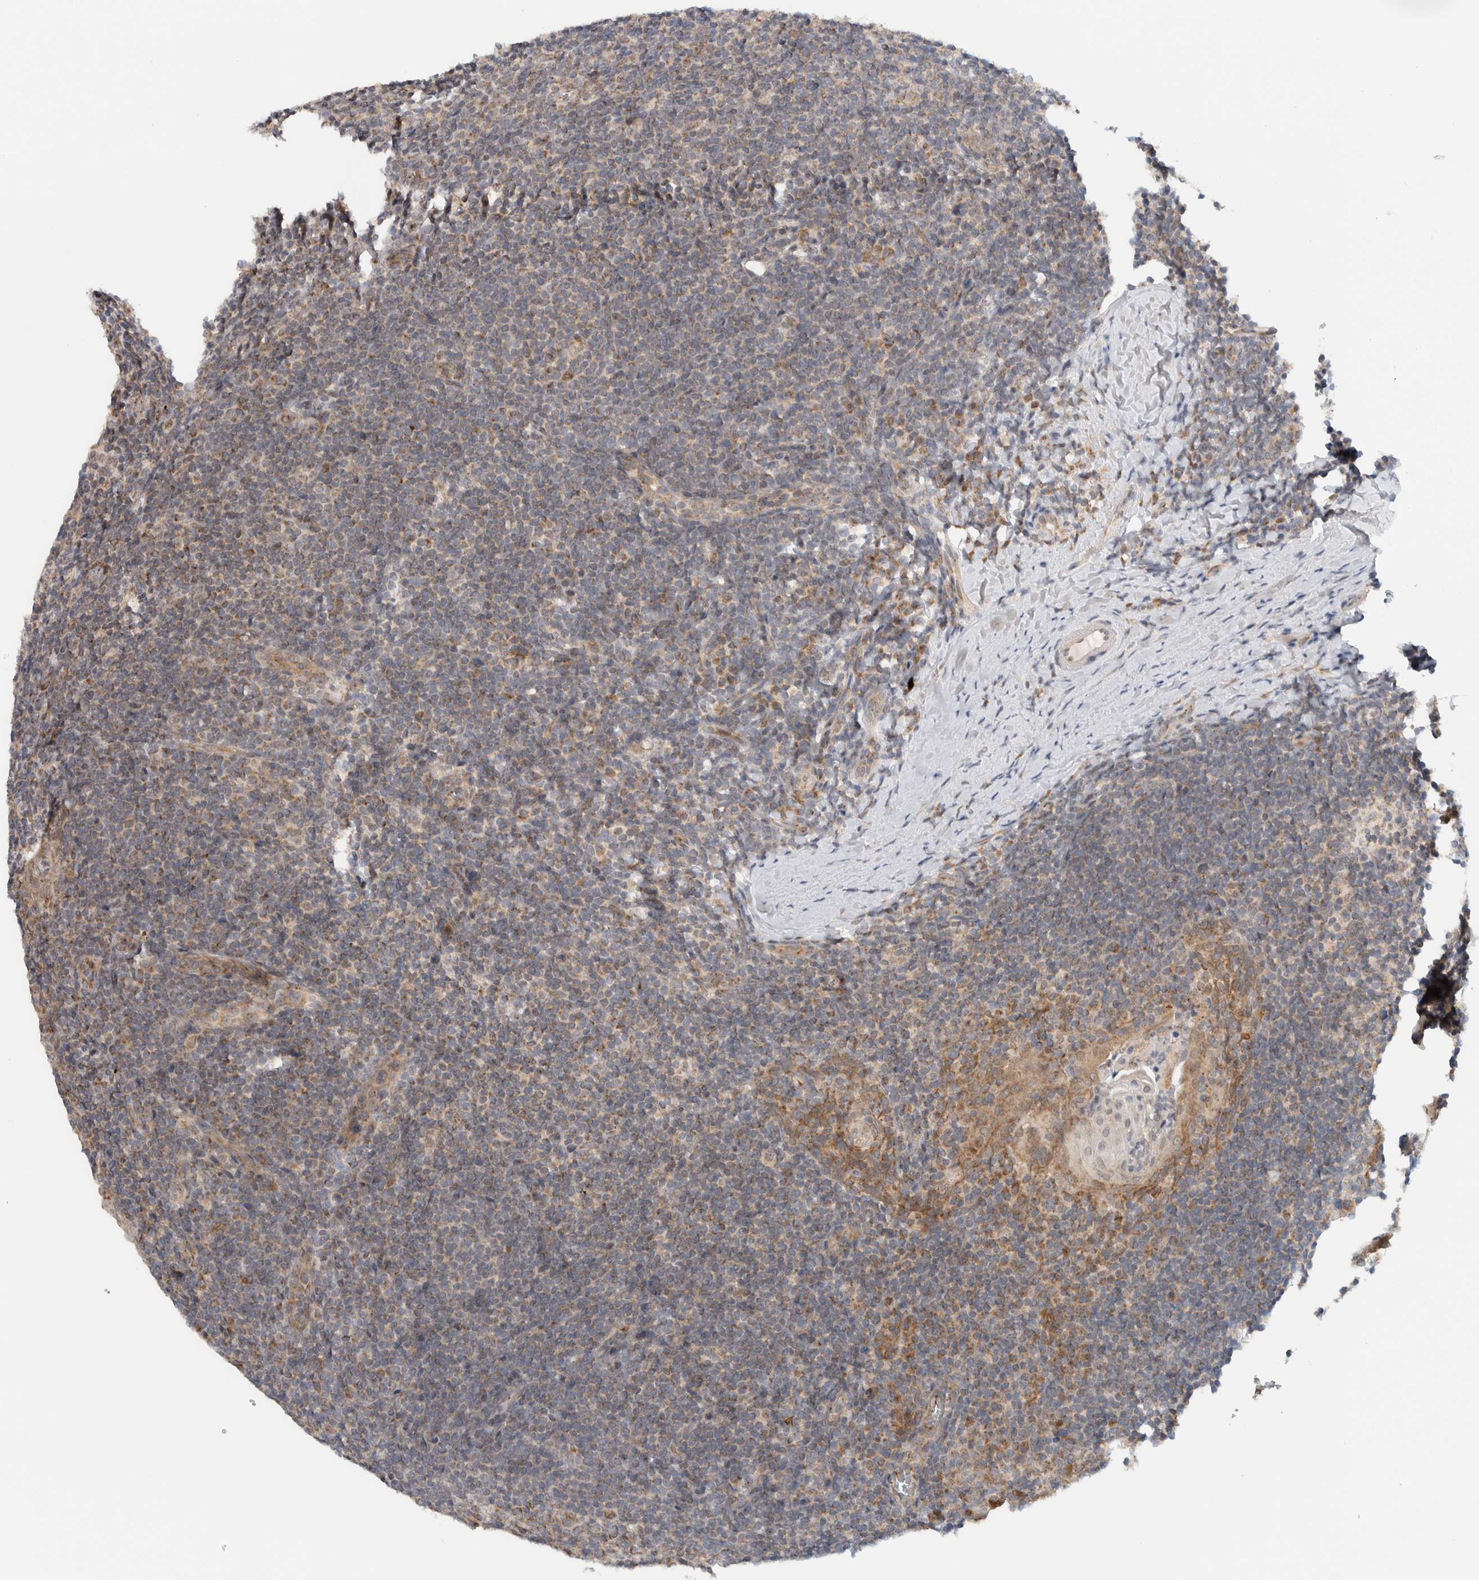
{"staining": {"intensity": "moderate", "quantity": ">75%", "location": "cytoplasmic/membranous"}, "tissue": "tonsil", "cell_type": "Germinal center cells", "image_type": "normal", "snomed": [{"axis": "morphology", "description": "Normal tissue, NOS"}, {"axis": "topography", "description": "Tonsil"}], "caption": "Tonsil stained with DAB IHC shows medium levels of moderate cytoplasmic/membranous expression in about >75% of germinal center cells.", "gene": "CMC2", "patient": {"sex": "male", "age": 37}}